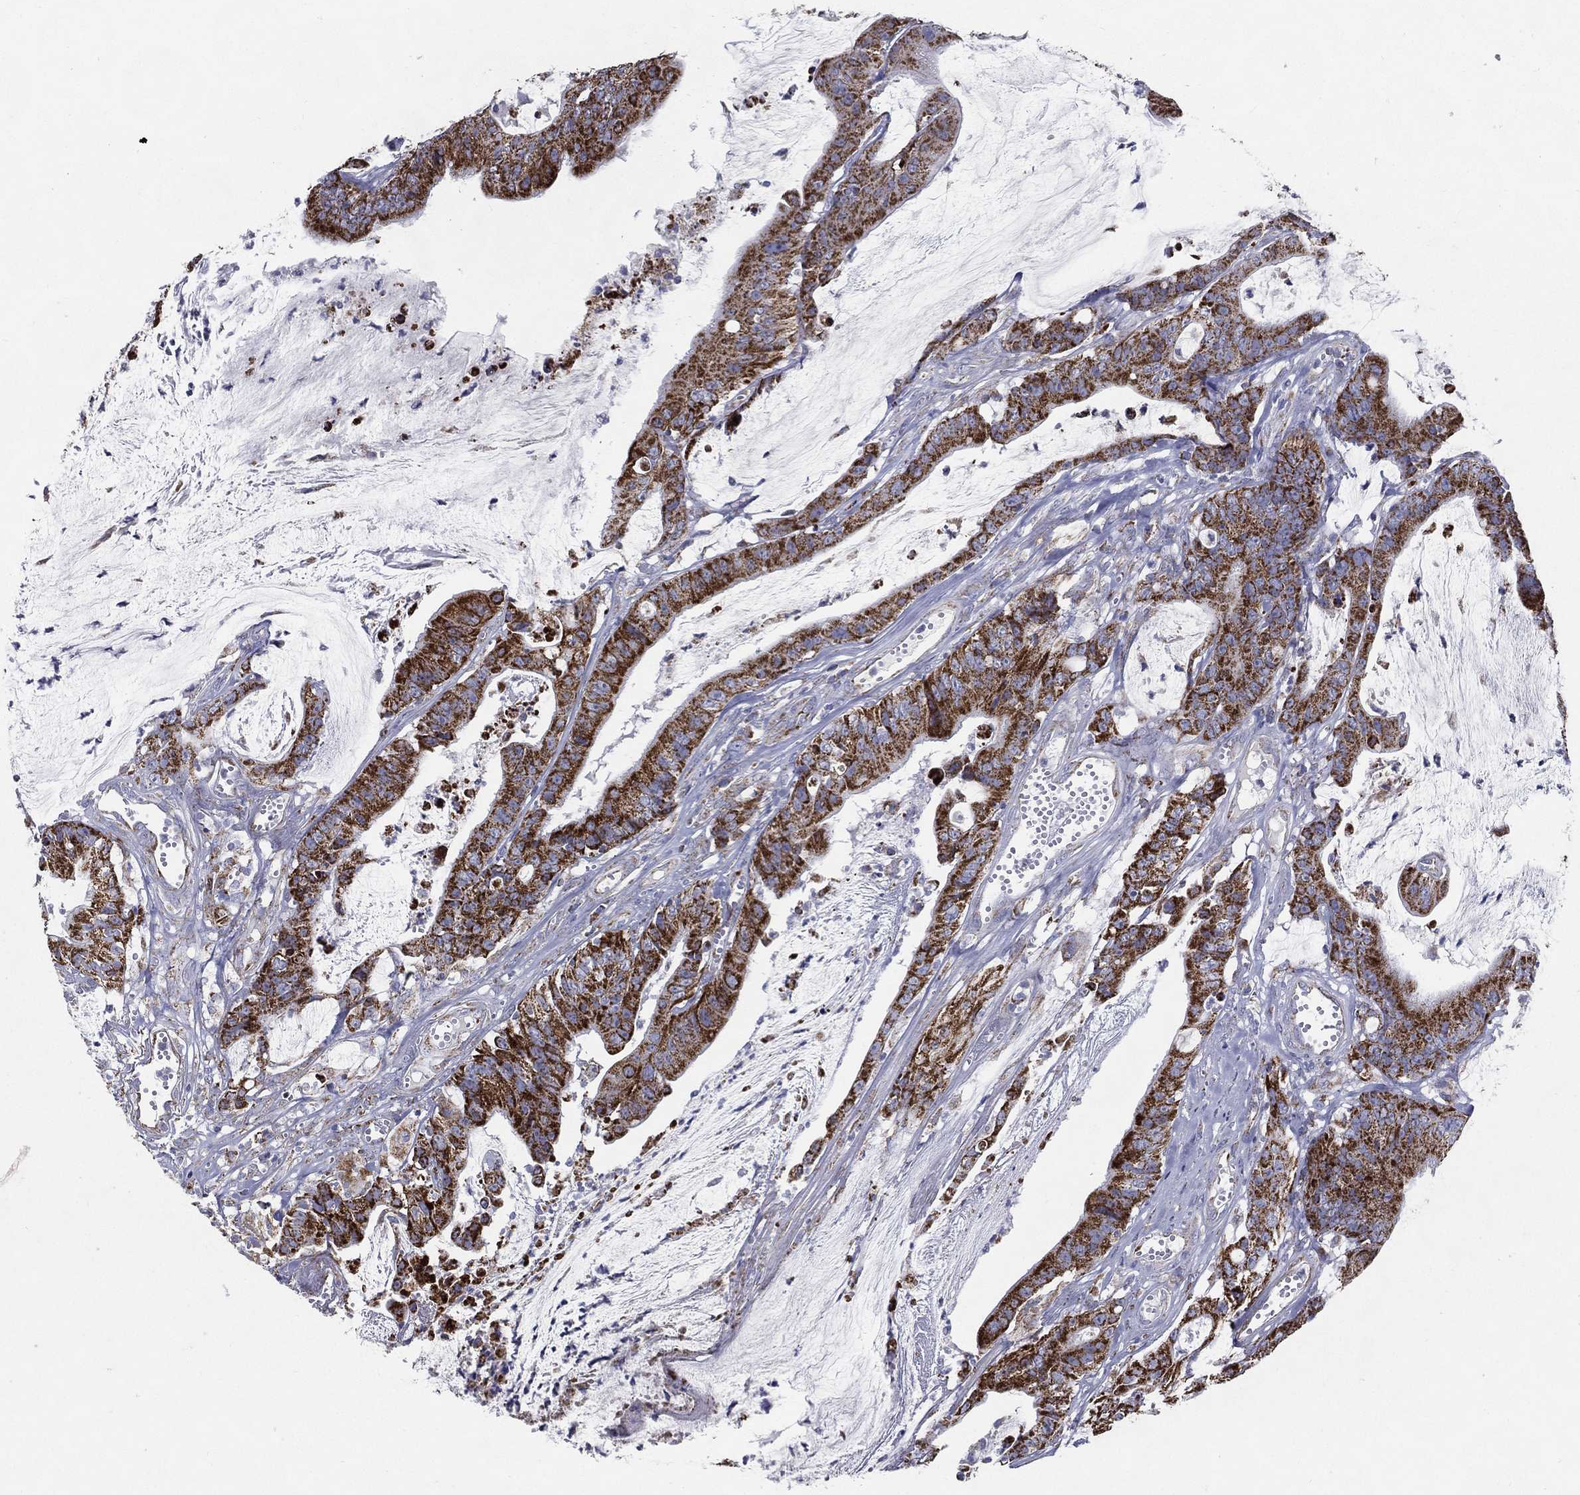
{"staining": {"intensity": "strong", "quantity": ">75%", "location": "cytoplasmic/membranous"}, "tissue": "colorectal cancer", "cell_type": "Tumor cells", "image_type": "cancer", "snomed": [{"axis": "morphology", "description": "Adenocarcinoma, NOS"}, {"axis": "topography", "description": "Colon"}], "caption": "Colorectal cancer stained with DAB (3,3'-diaminobenzidine) immunohistochemistry reveals high levels of strong cytoplasmic/membranous staining in approximately >75% of tumor cells. The protein of interest is shown in brown color, while the nuclei are stained blue.", "gene": "SFXN1", "patient": {"sex": "female", "age": 69}}